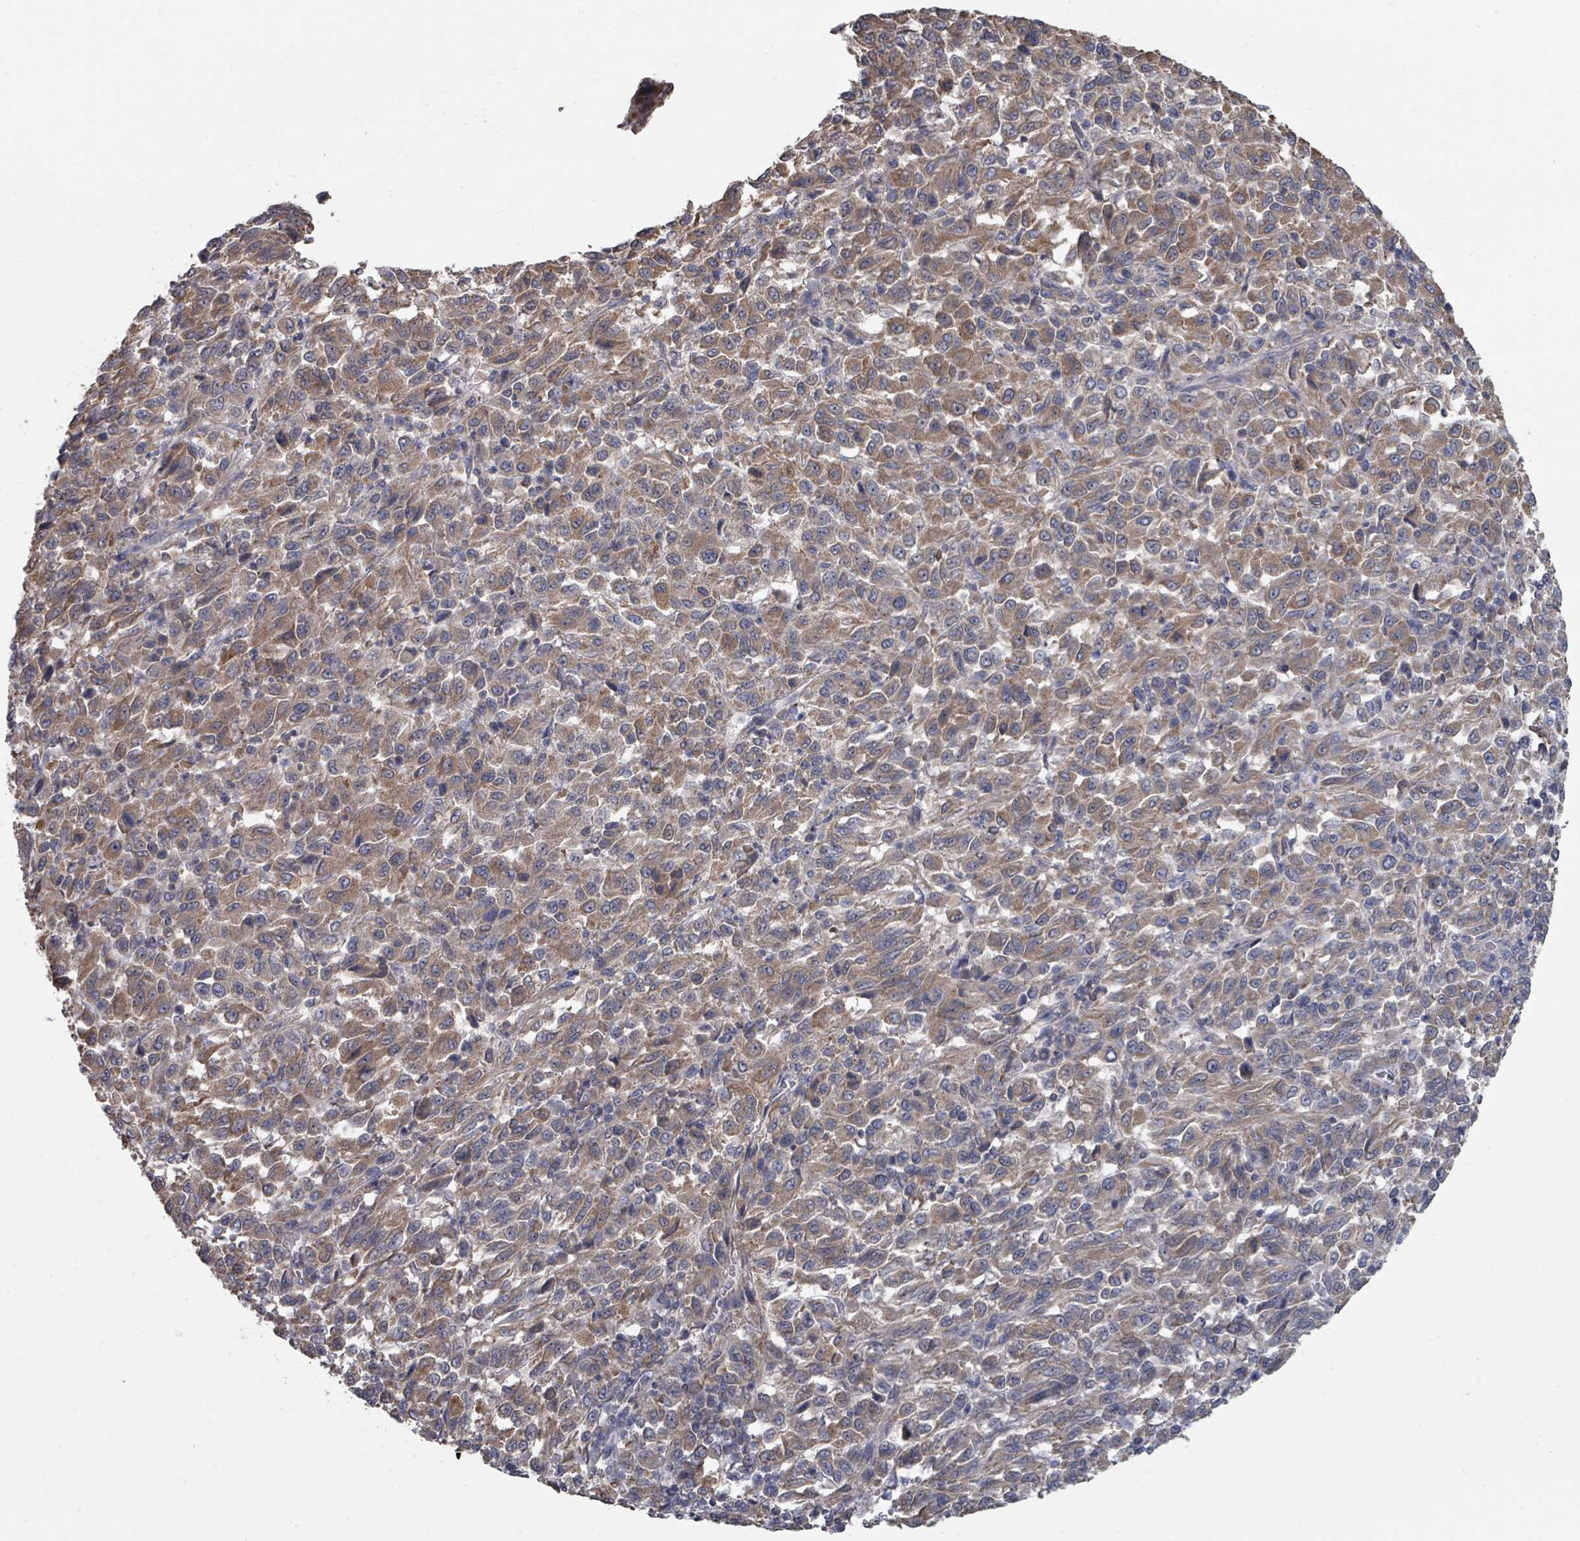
{"staining": {"intensity": "moderate", "quantity": ">75%", "location": "cytoplasmic/membranous"}, "tissue": "melanoma", "cell_type": "Tumor cells", "image_type": "cancer", "snomed": [{"axis": "morphology", "description": "Malignant melanoma, Metastatic site"}, {"axis": "topography", "description": "Lung"}], "caption": "This histopathology image reveals immunohistochemistry (IHC) staining of human malignant melanoma (metastatic site), with medium moderate cytoplasmic/membranous staining in about >75% of tumor cells.", "gene": "SLC9A7", "patient": {"sex": "male", "age": 64}}